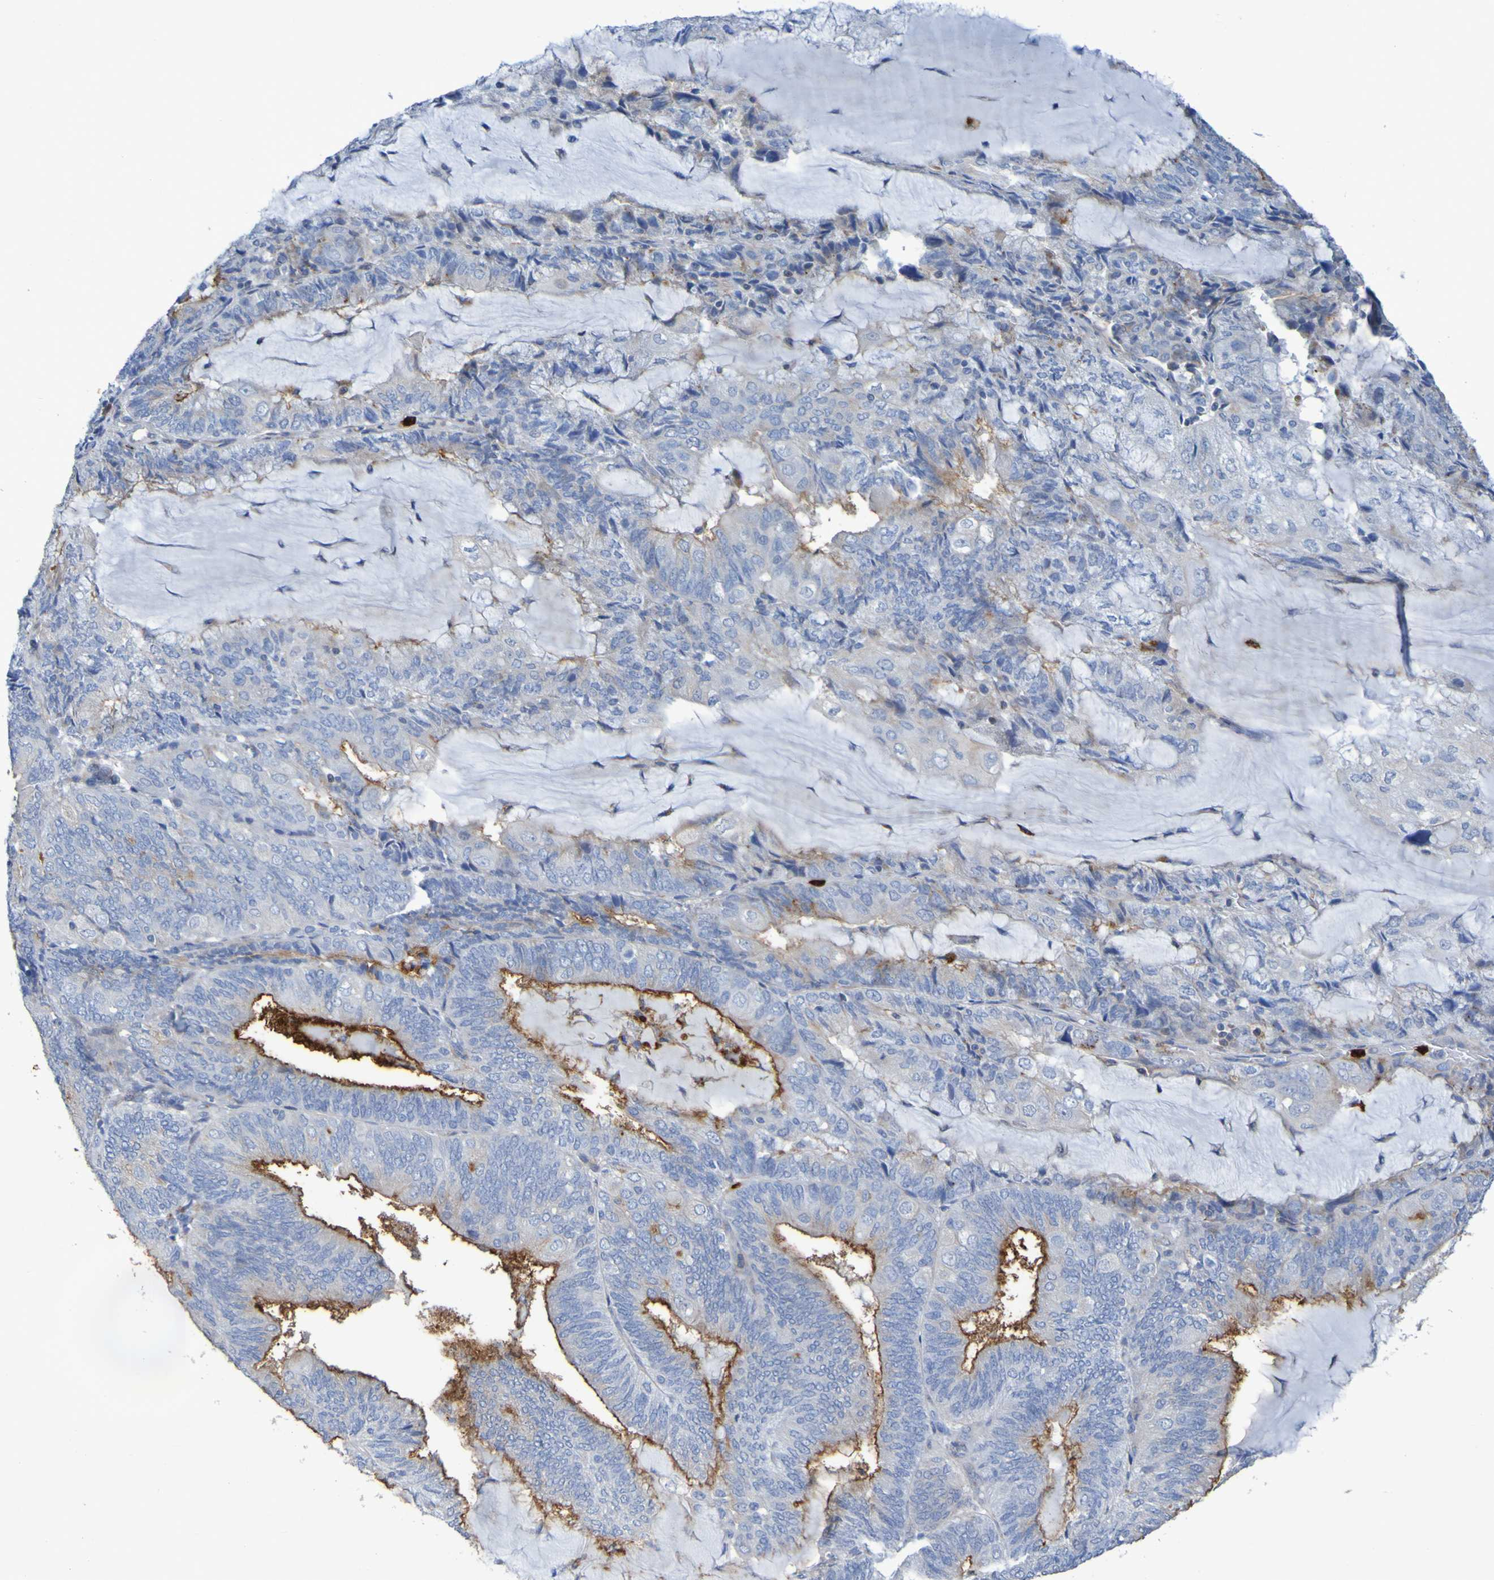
{"staining": {"intensity": "strong", "quantity": ">75%", "location": "cytoplasmic/membranous"}, "tissue": "endometrial cancer", "cell_type": "Tumor cells", "image_type": "cancer", "snomed": [{"axis": "morphology", "description": "Adenocarcinoma, NOS"}, {"axis": "topography", "description": "Endometrium"}], "caption": "Immunohistochemical staining of endometrial cancer (adenocarcinoma) displays high levels of strong cytoplasmic/membranous staining in about >75% of tumor cells. (IHC, brightfield microscopy, high magnification).", "gene": "C11orf24", "patient": {"sex": "female", "age": 81}}